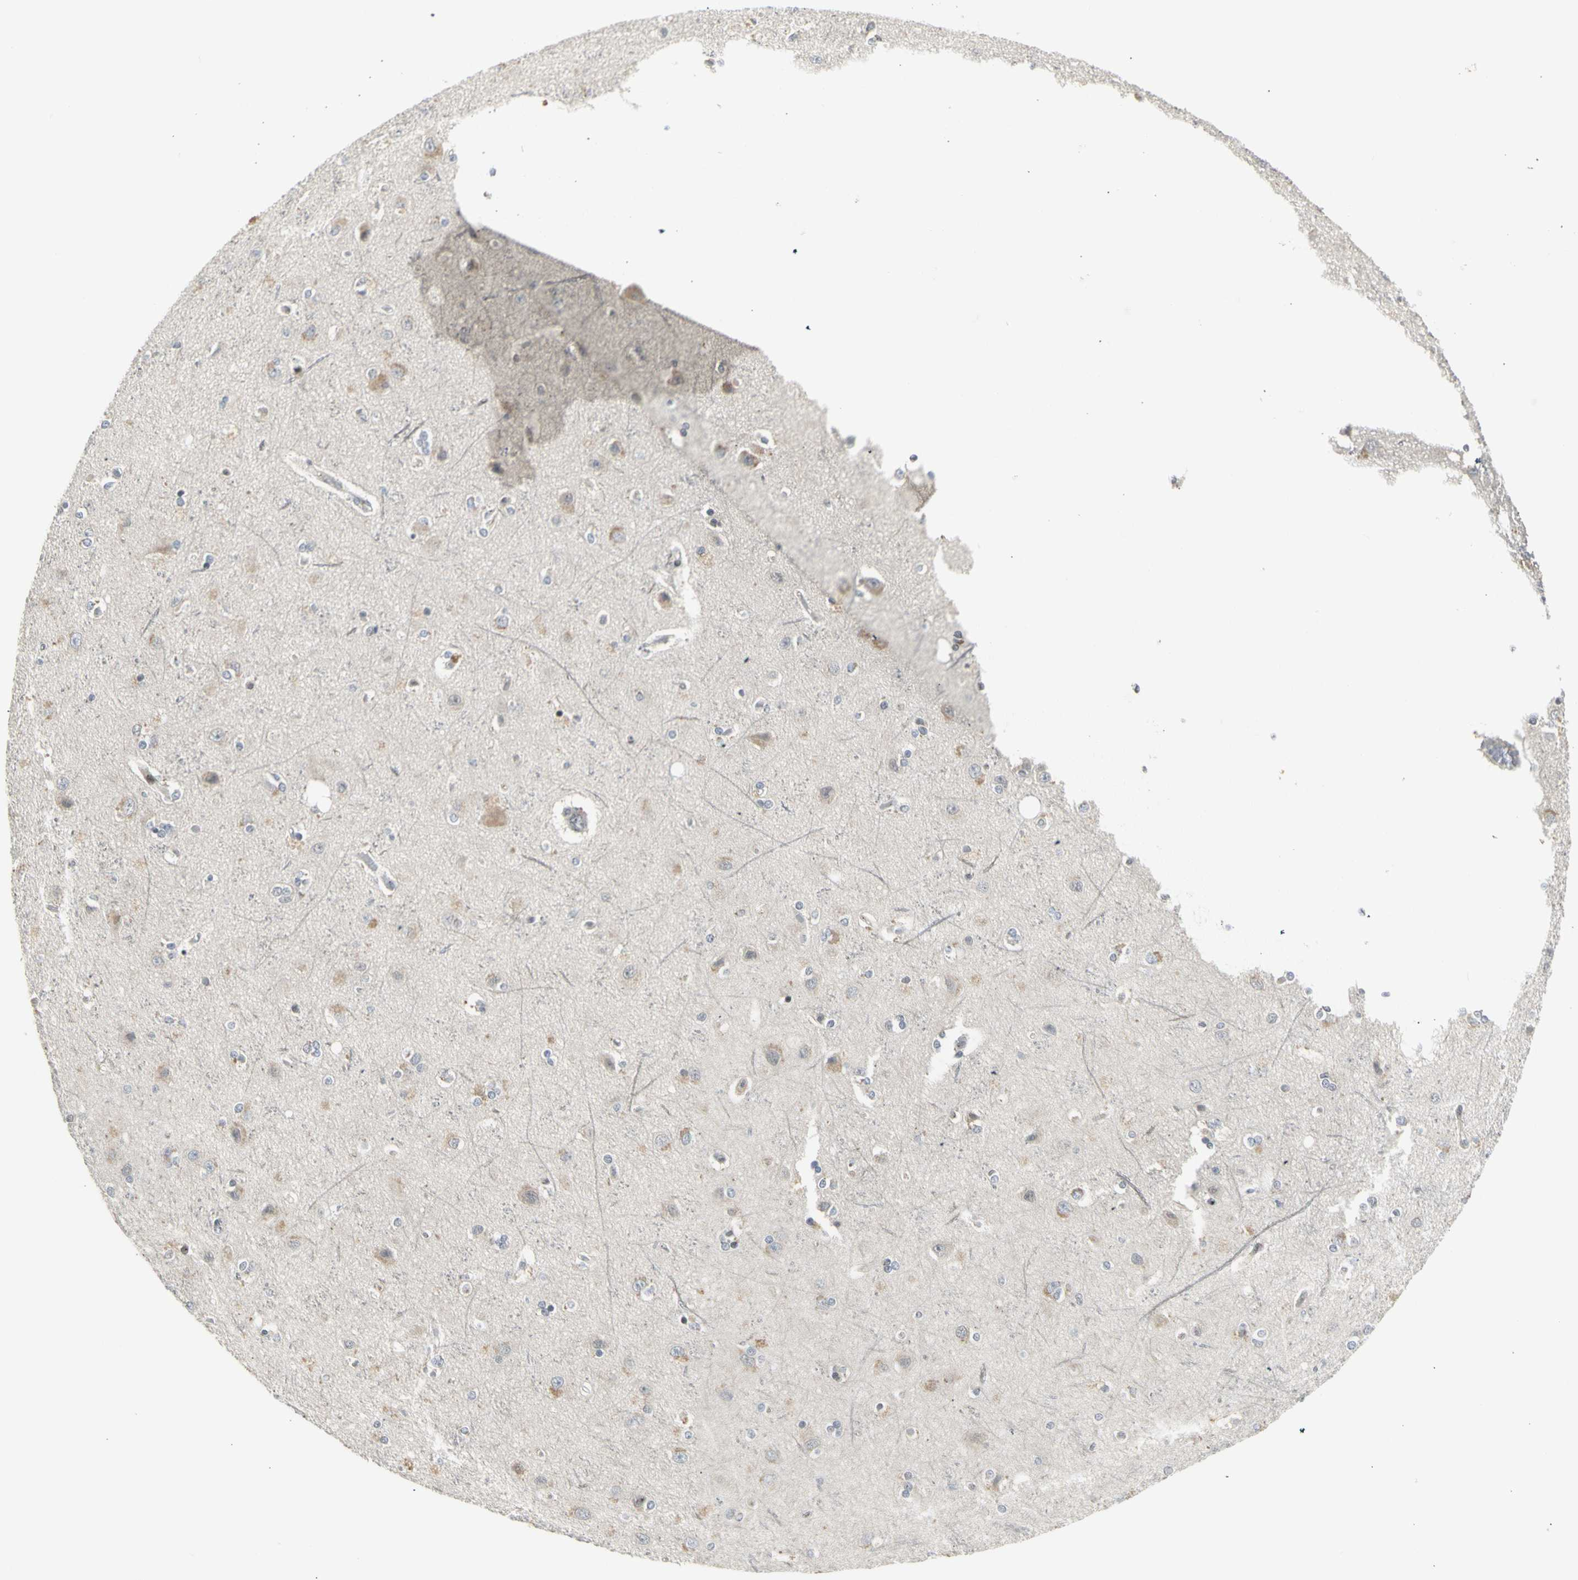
{"staining": {"intensity": "negative", "quantity": "none", "location": "none"}, "tissue": "cerebral cortex", "cell_type": "Endothelial cells", "image_type": "normal", "snomed": [{"axis": "morphology", "description": "Normal tissue, NOS"}, {"axis": "topography", "description": "Cerebral cortex"}], "caption": "Endothelial cells are negative for protein expression in benign human cerebral cortex. Nuclei are stained in blue.", "gene": "DHRS7B", "patient": {"sex": "female", "age": 54}}